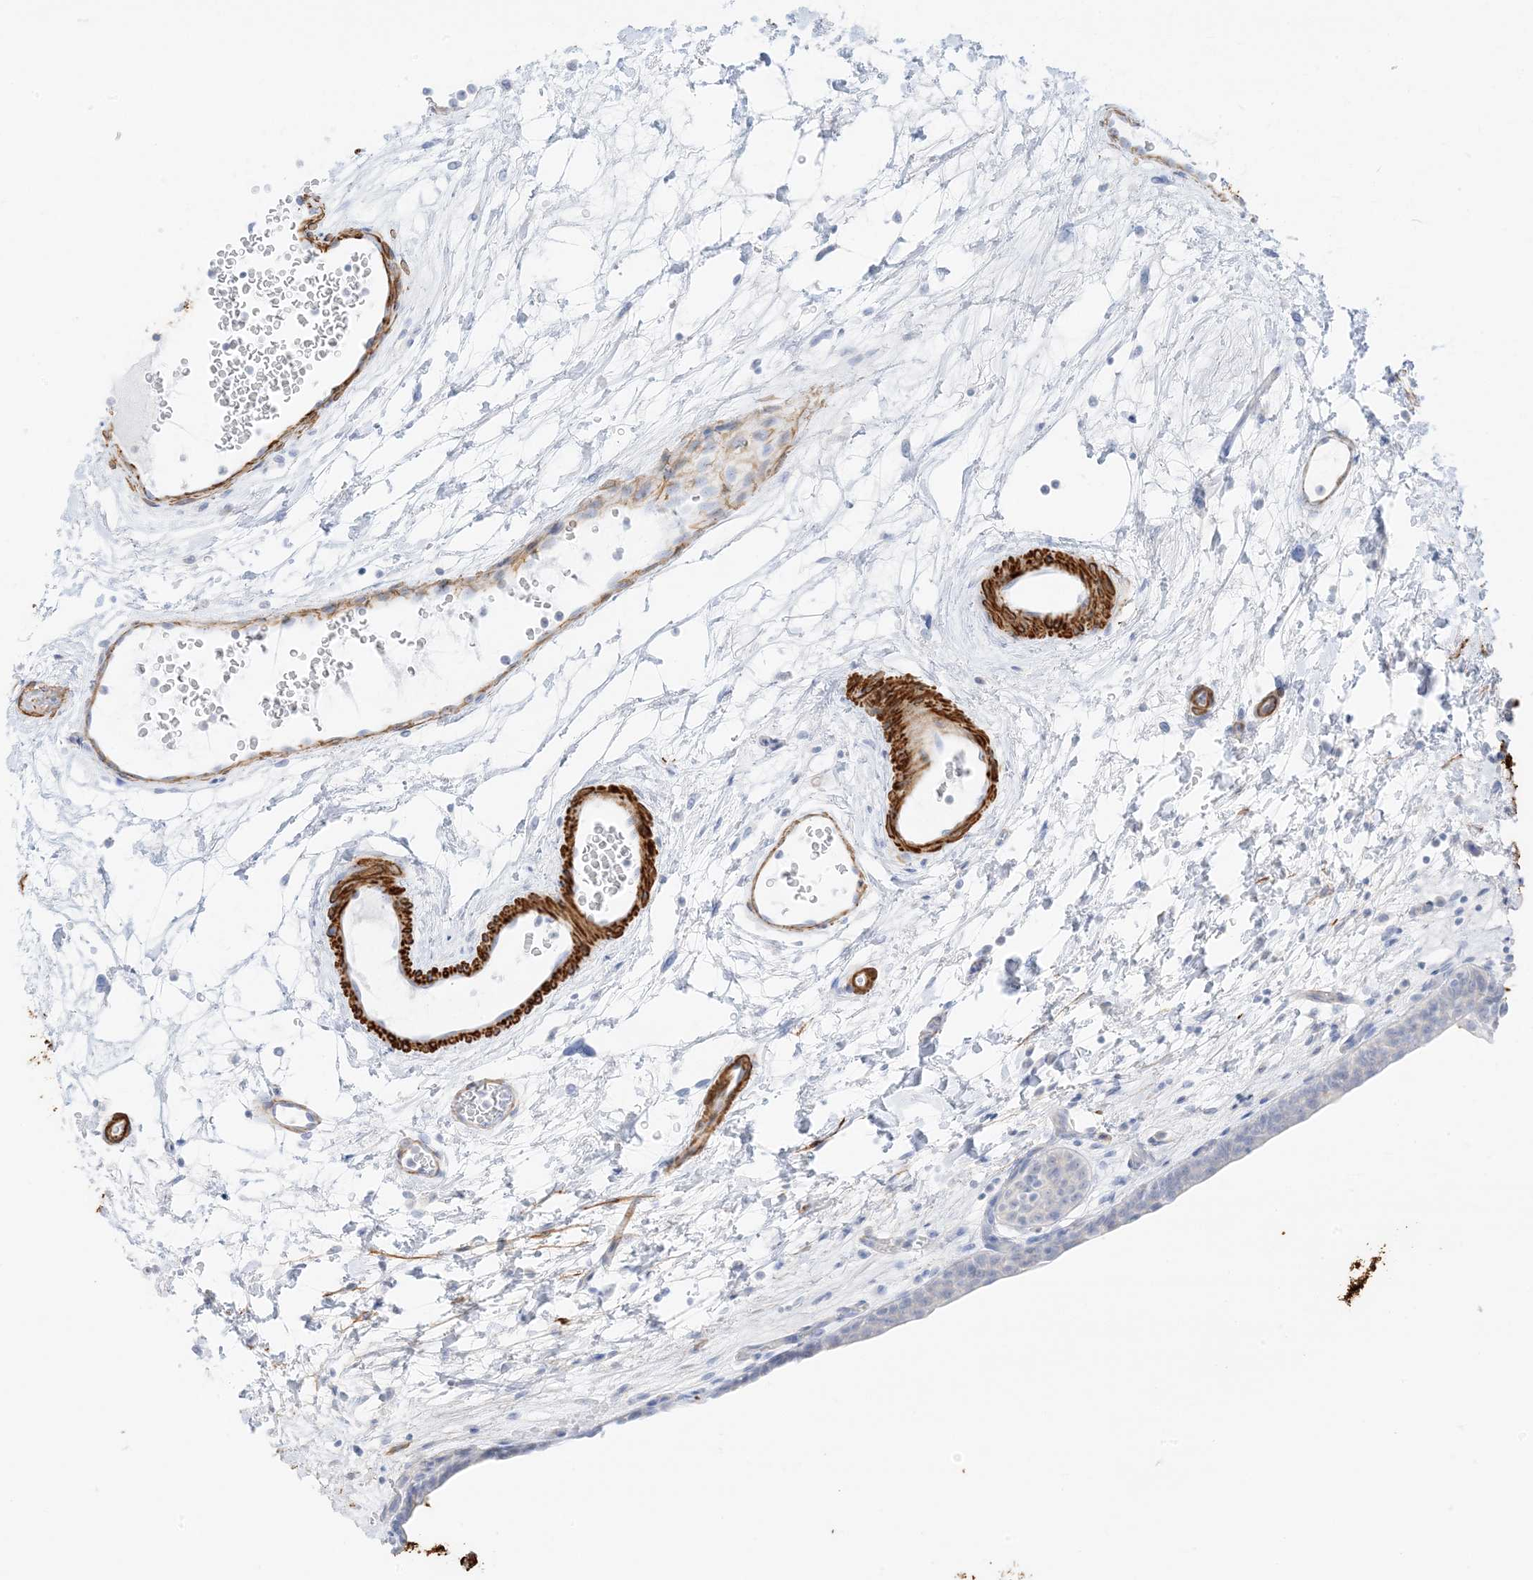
{"staining": {"intensity": "negative", "quantity": "none", "location": "none"}, "tissue": "urinary bladder", "cell_type": "Urothelial cells", "image_type": "normal", "snomed": [{"axis": "morphology", "description": "Normal tissue, NOS"}, {"axis": "topography", "description": "Urinary bladder"}], "caption": "Protein analysis of normal urinary bladder reveals no significant positivity in urothelial cells.", "gene": "SLC22A13", "patient": {"sex": "male", "age": 83}}